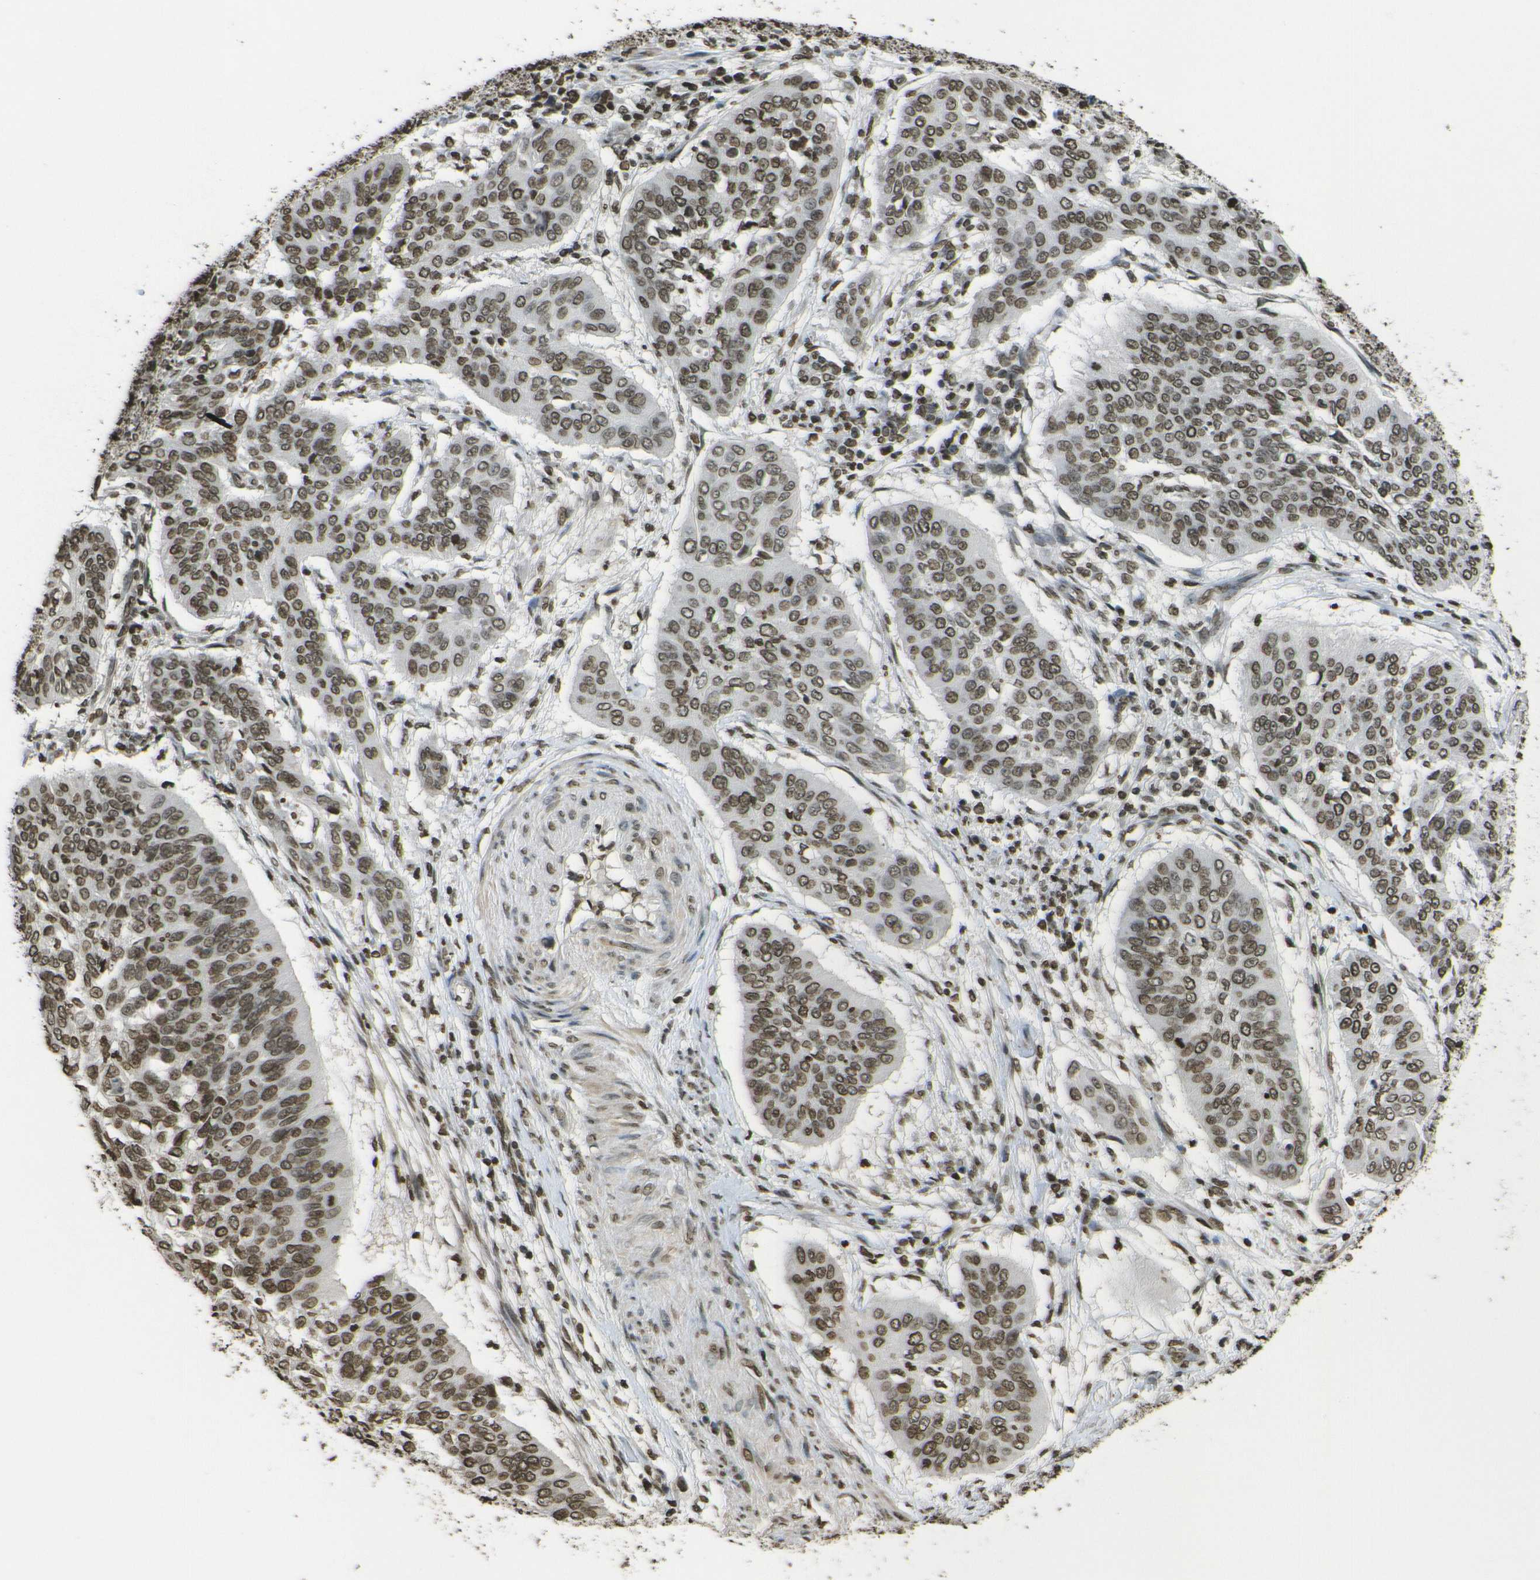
{"staining": {"intensity": "moderate", "quantity": ">75%", "location": "nuclear"}, "tissue": "cervical cancer", "cell_type": "Tumor cells", "image_type": "cancer", "snomed": [{"axis": "morphology", "description": "Normal tissue, NOS"}, {"axis": "morphology", "description": "Squamous cell carcinoma, NOS"}, {"axis": "topography", "description": "Cervix"}], "caption": "Human squamous cell carcinoma (cervical) stained for a protein (brown) demonstrates moderate nuclear positive staining in about >75% of tumor cells.", "gene": "H4C16", "patient": {"sex": "female", "age": 39}}